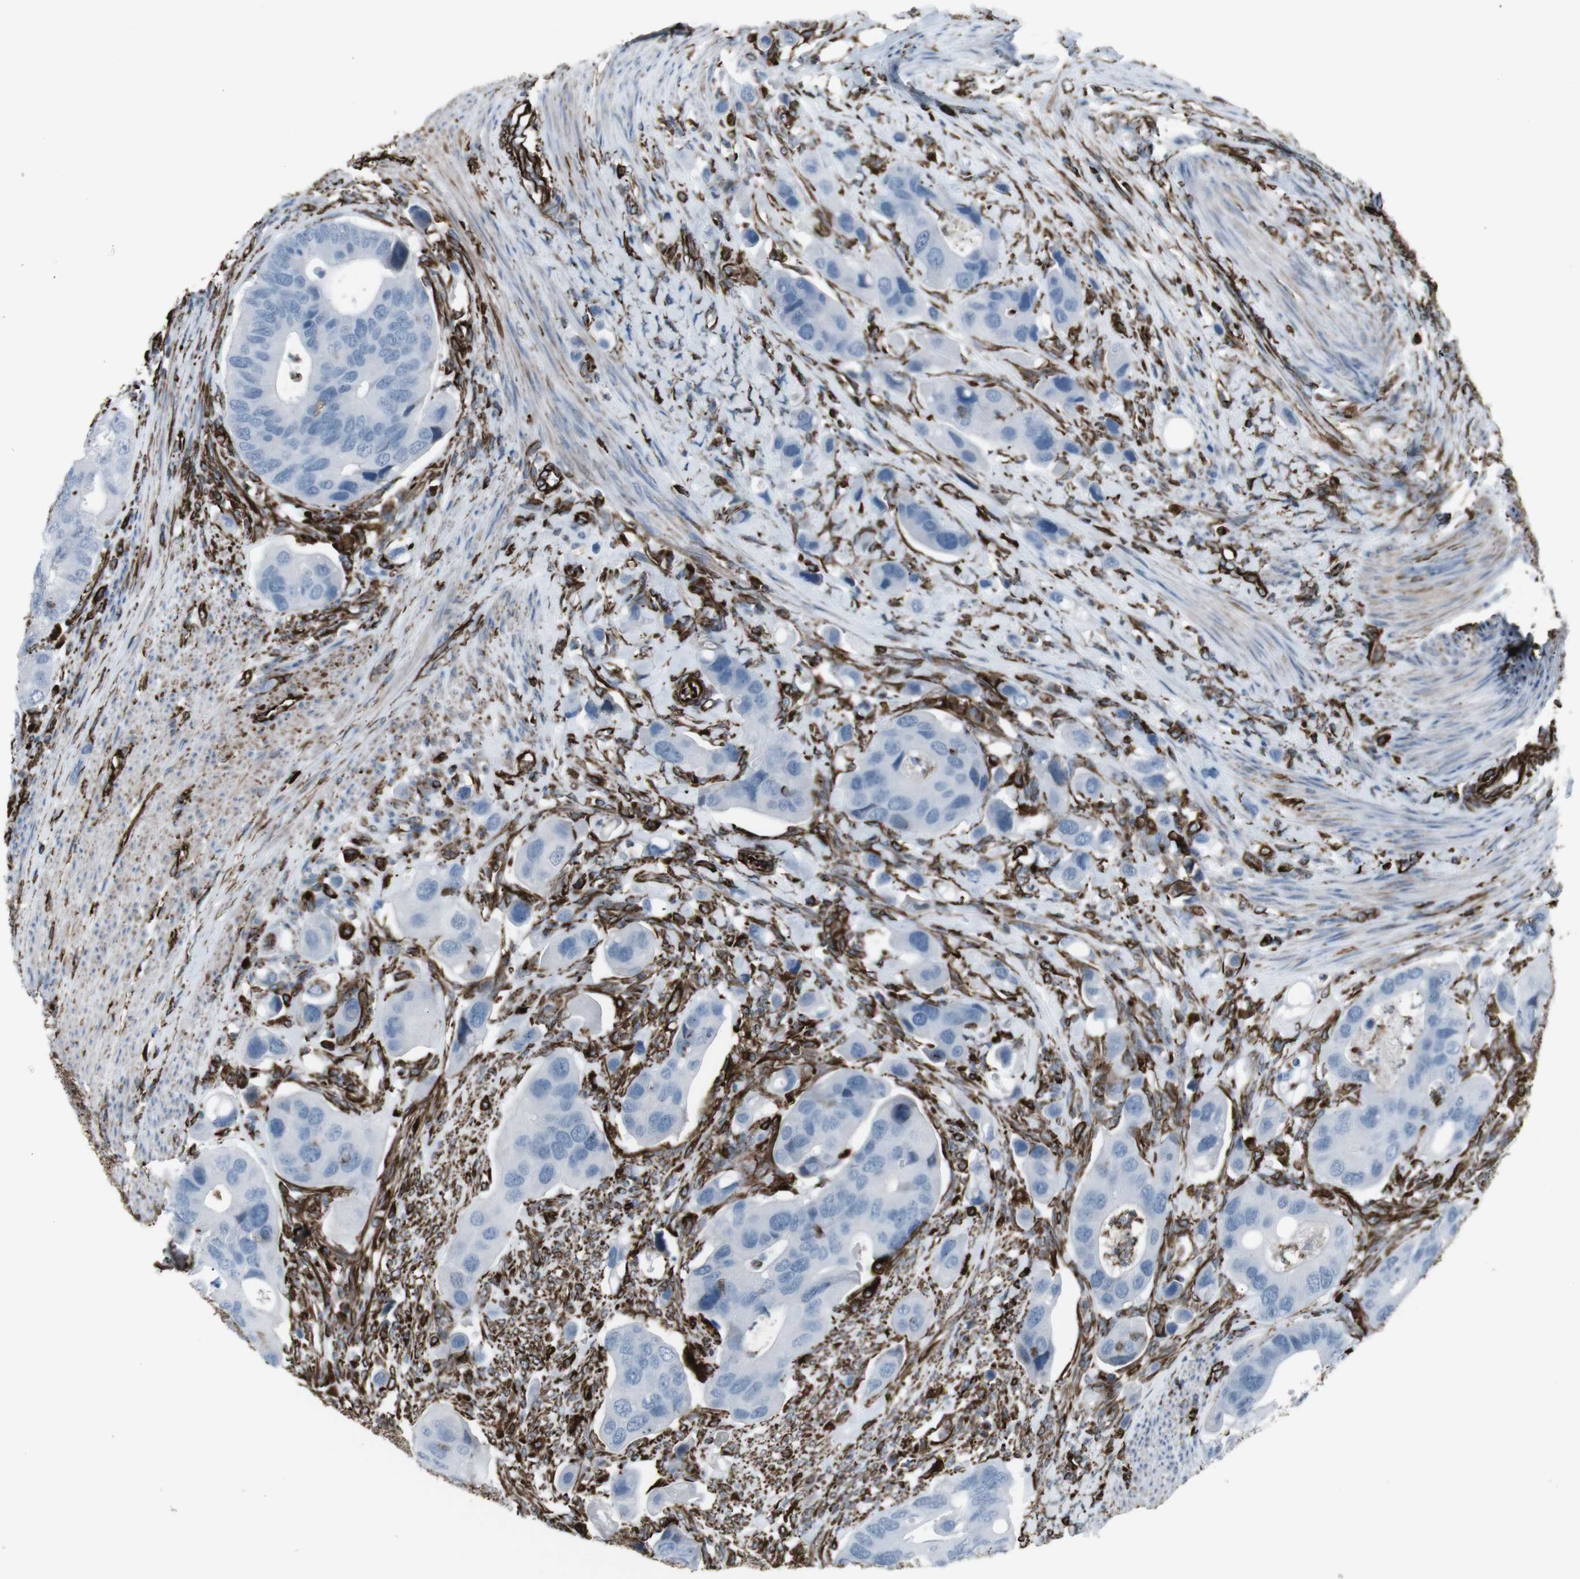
{"staining": {"intensity": "negative", "quantity": "none", "location": "none"}, "tissue": "colorectal cancer", "cell_type": "Tumor cells", "image_type": "cancer", "snomed": [{"axis": "morphology", "description": "Adenocarcinoma, NOS"}, {"axis": "topography", "description": "Rectum"}], "caption": "Tumor cells show no significant staining in colorectal cancer. The staining is performed using DAB (3,3'-diaminobenzidine) brown chromogen with nuclei counter-stained in using hematoxylin.", "gene": "ZDHHC6", "patient": {"sex": "female", "age": 57}}